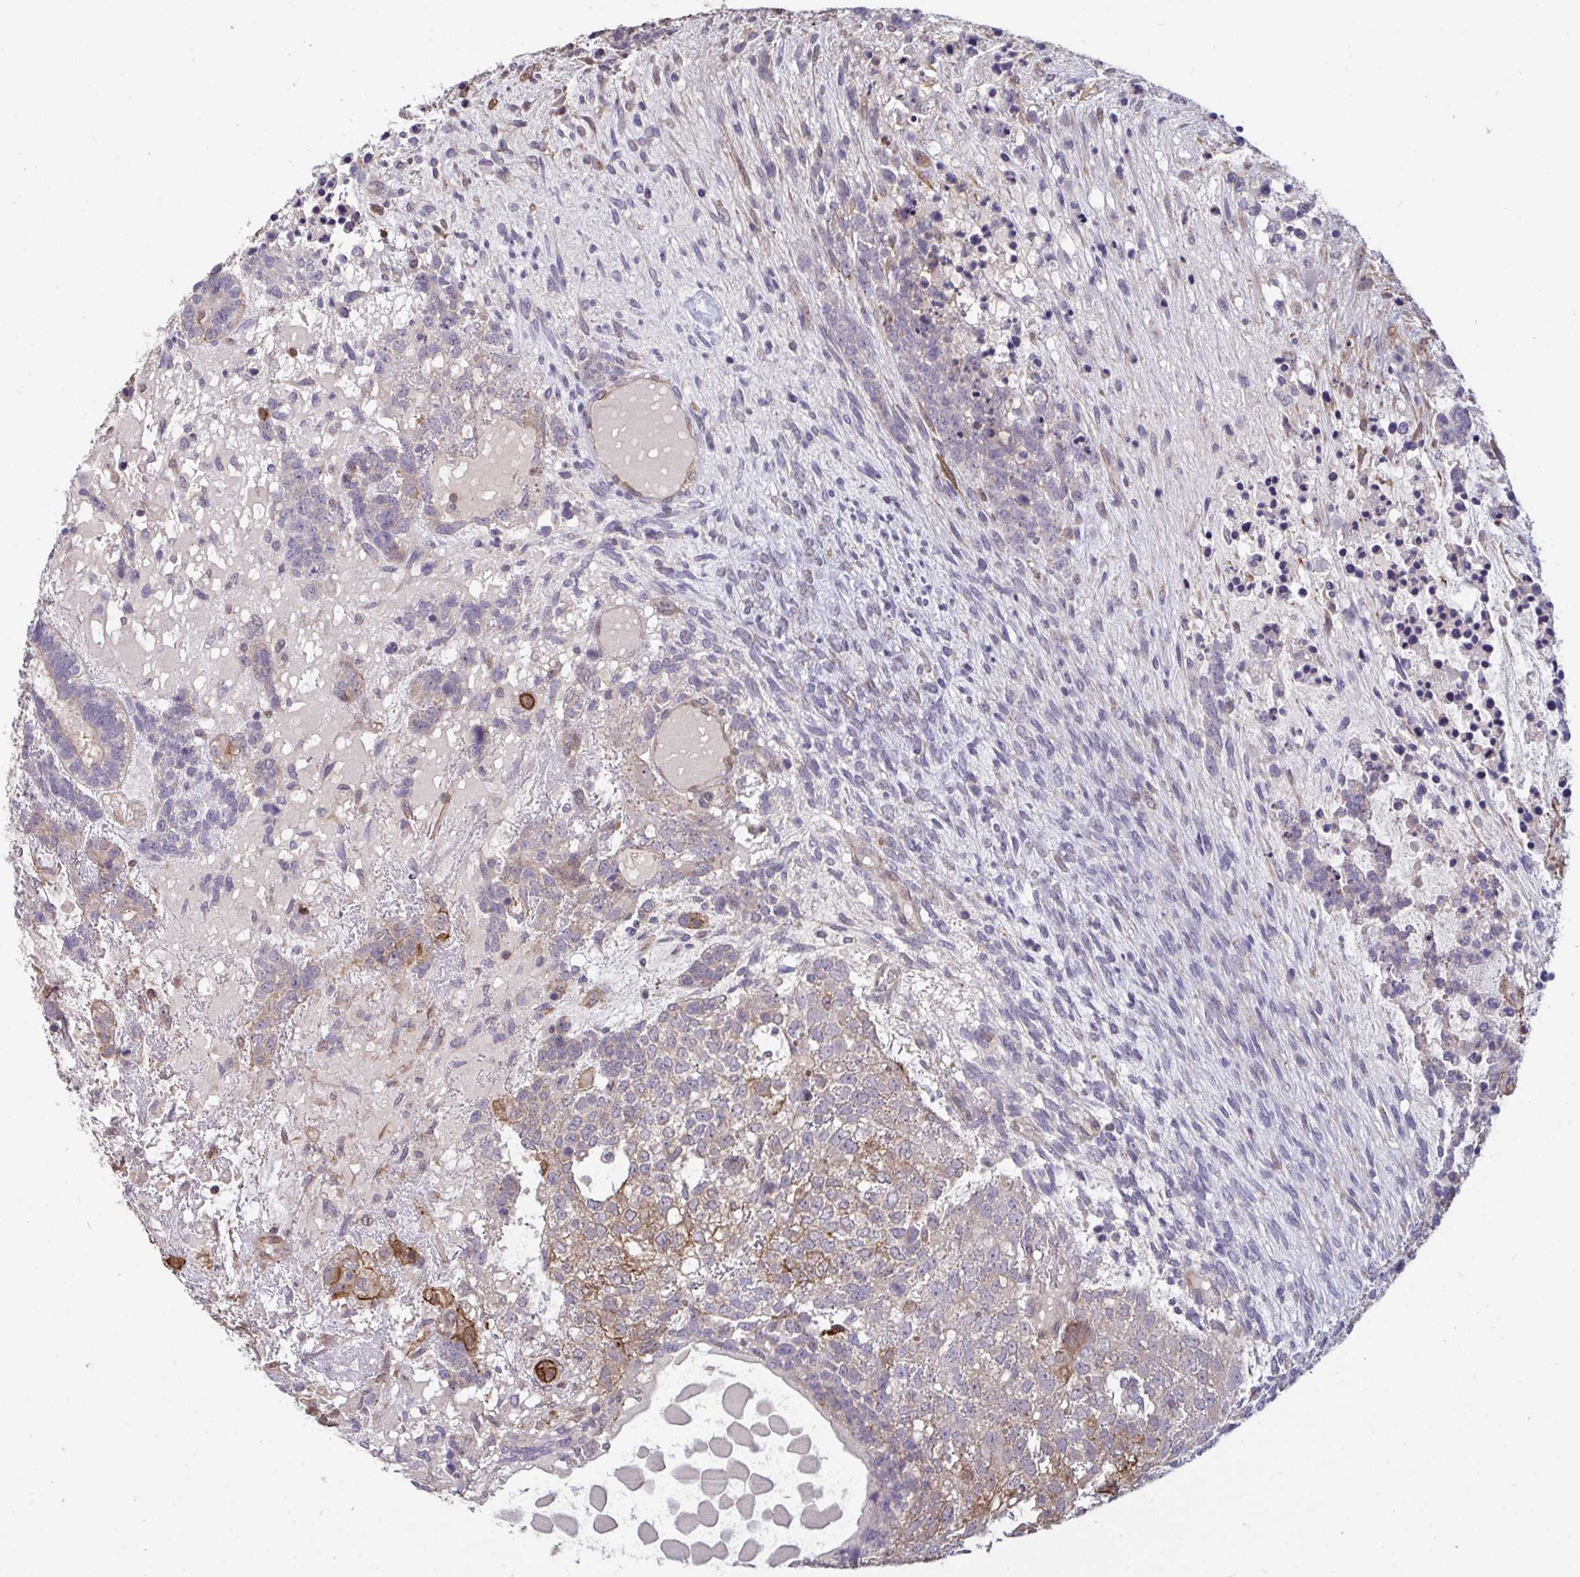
{"staining": {"intensity": "negative", "quantity": "none", "location": "none"}, "tissue": "testis cancer", "cell_type": "Tumor cells", "image_type": "cancer", "snomed": [{"axis": "morphology", "description": "Carcinoma, Embryonal, NOS"}, {"axis": "topography", "description": "Testis"}], "caption": "This is an immunohistochemistry (IHC) image of human embryonal carcinoma (testis). There is no positivity in tumor cells.", "gene": "ISCU", "patient": {"sex": "male", "age": 23}}